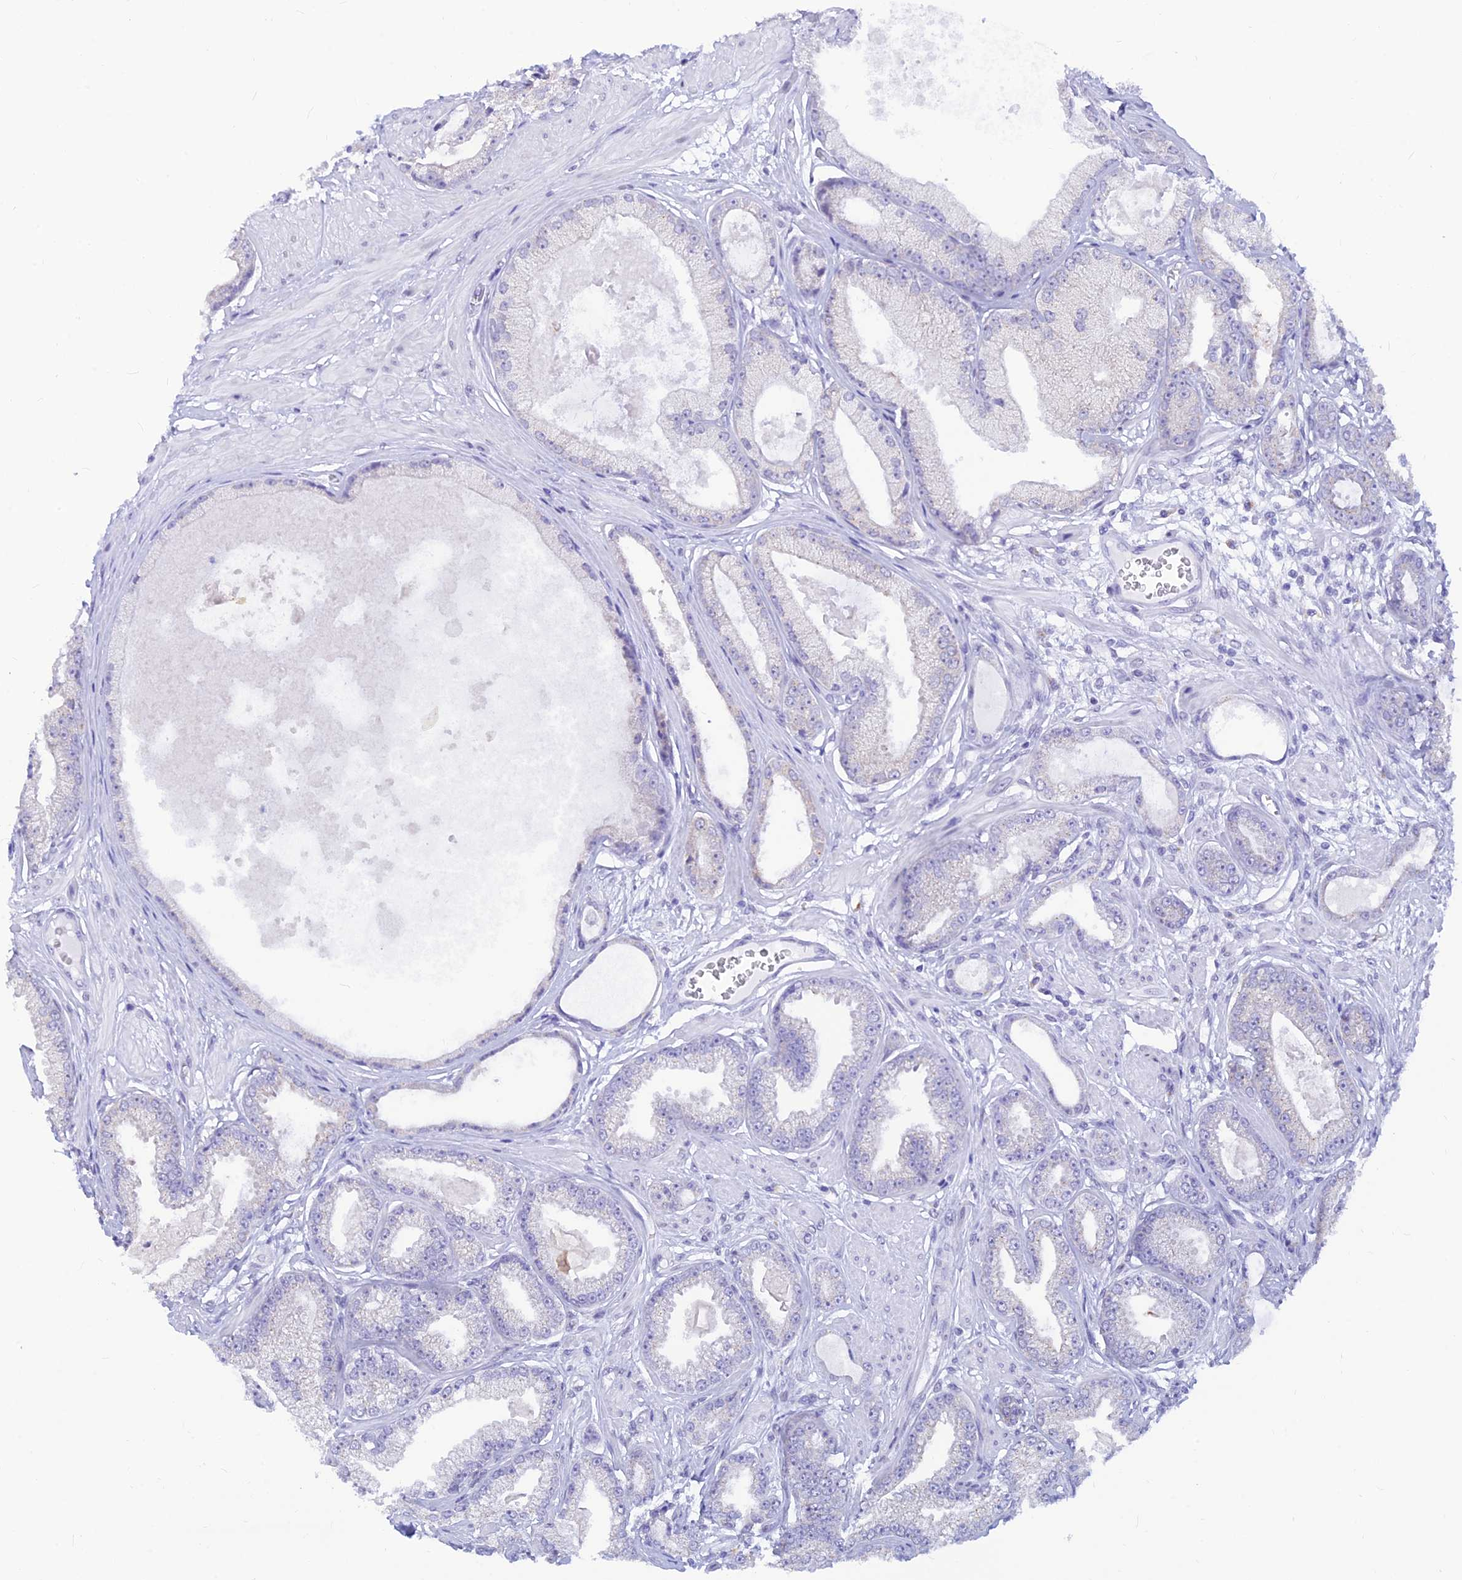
{"staining": {"intensity": "negative", "quantity": "none", "location": "none"}, "tissue": "prostate cancer", "cell_type": "Tumor cells", "image_type": "cancer", "snomed": [{"axis": "morphology", "description": "Adenocarcinoma, Low grade"}, {"axis": "topography", "description": "Prostate"}], "caption": "Tumor cells show no significant protein positivity in prostate cancer.", "gene": "INKA1", "patient": {"sex": "male", "age": 64}}